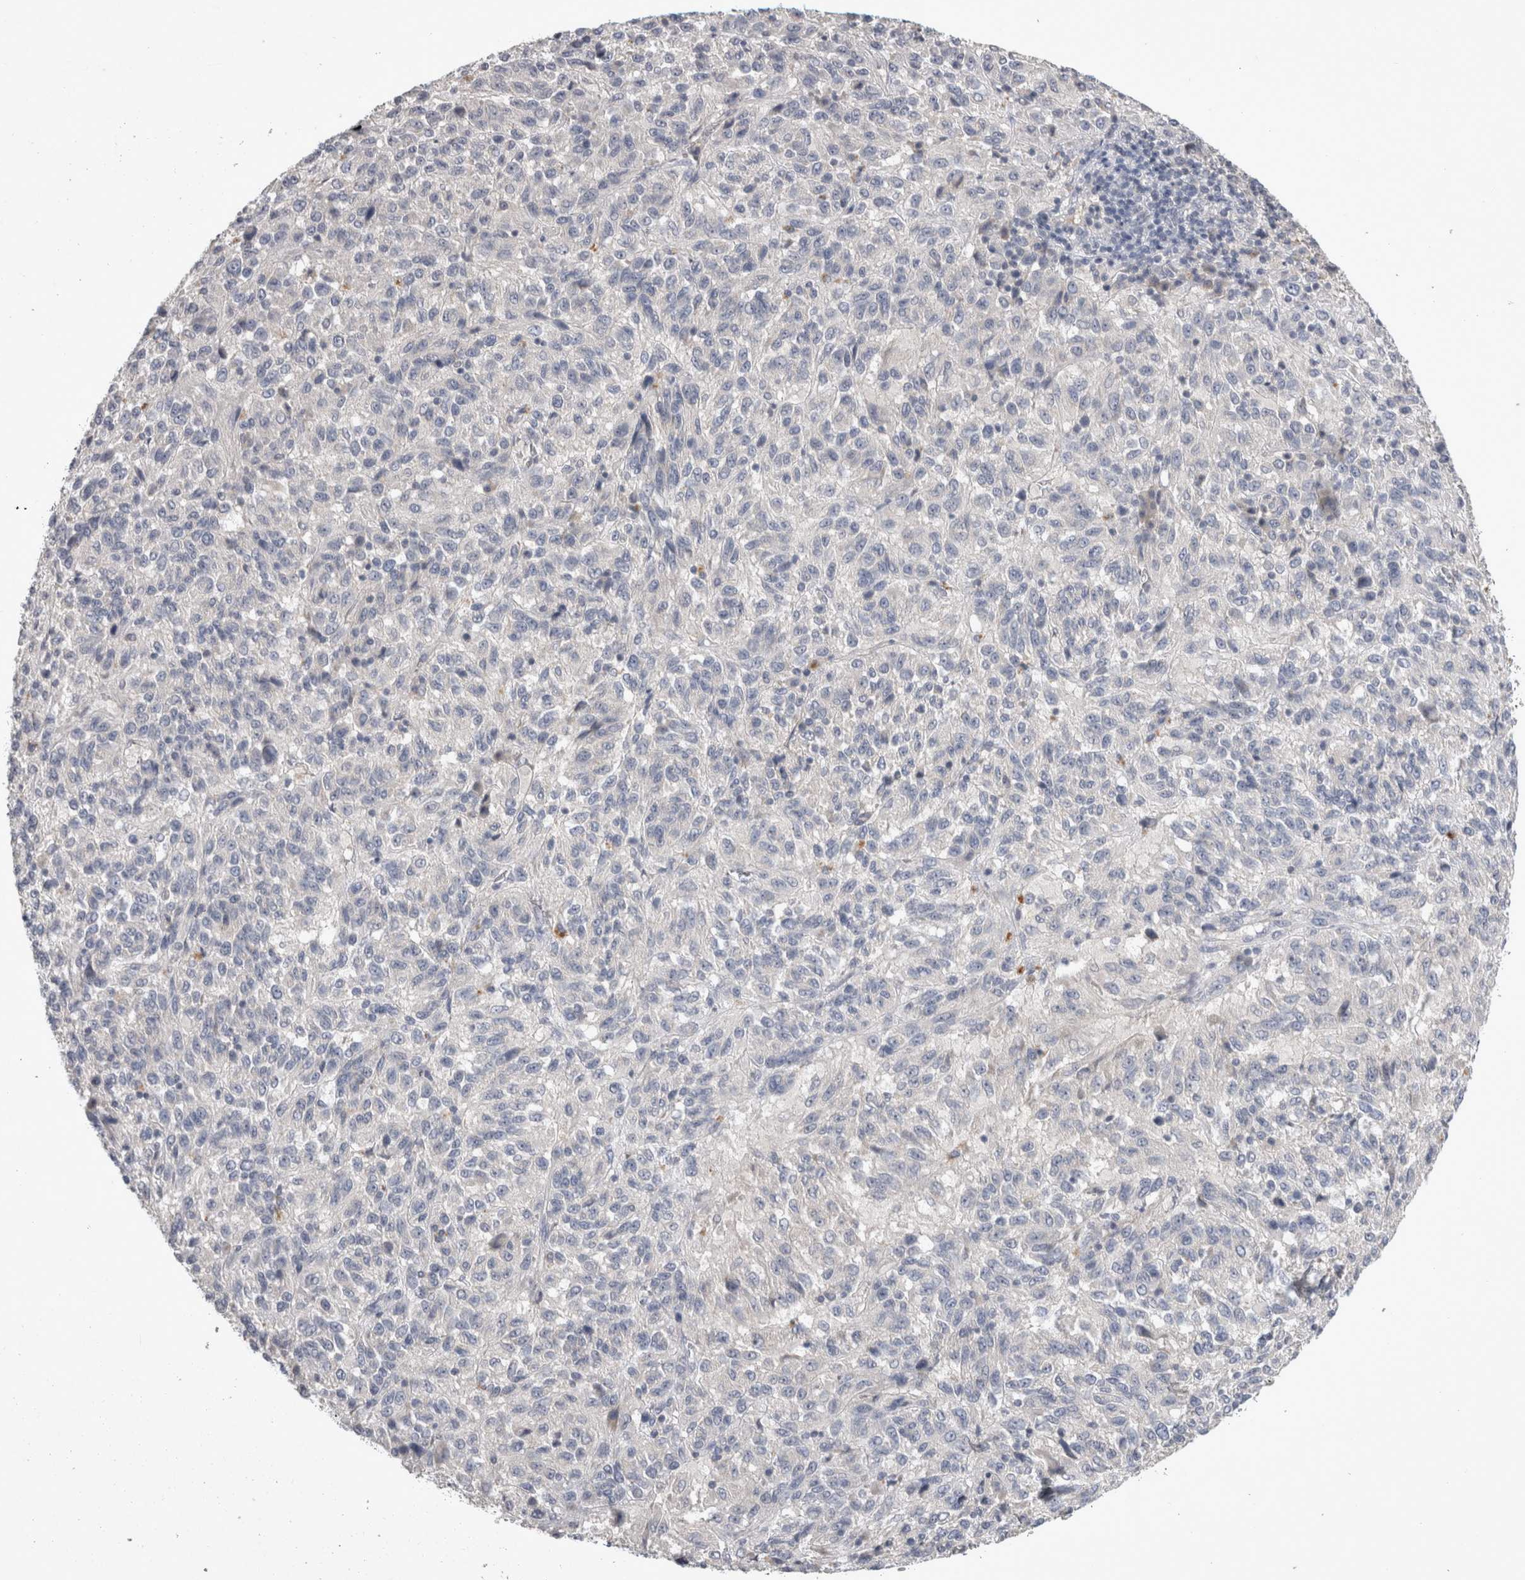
{"staining": {"intensity": "negative", "quantity": "none", "location": "none"}, "tissue": "melanoma", "cell_type": "Tumor cells", "image_type": "cancer", "snomed": [{"axis": "morphology", "description": "Malignant melanoma, Metastatic site"}, {"axis": "topography", "description": "Lung"}], "caption": "Protein analysis of melanoma displays no significant staining in tumor cells.", "gene": "SLC22A11", "patient": {"sex": "male", "age": 64}}